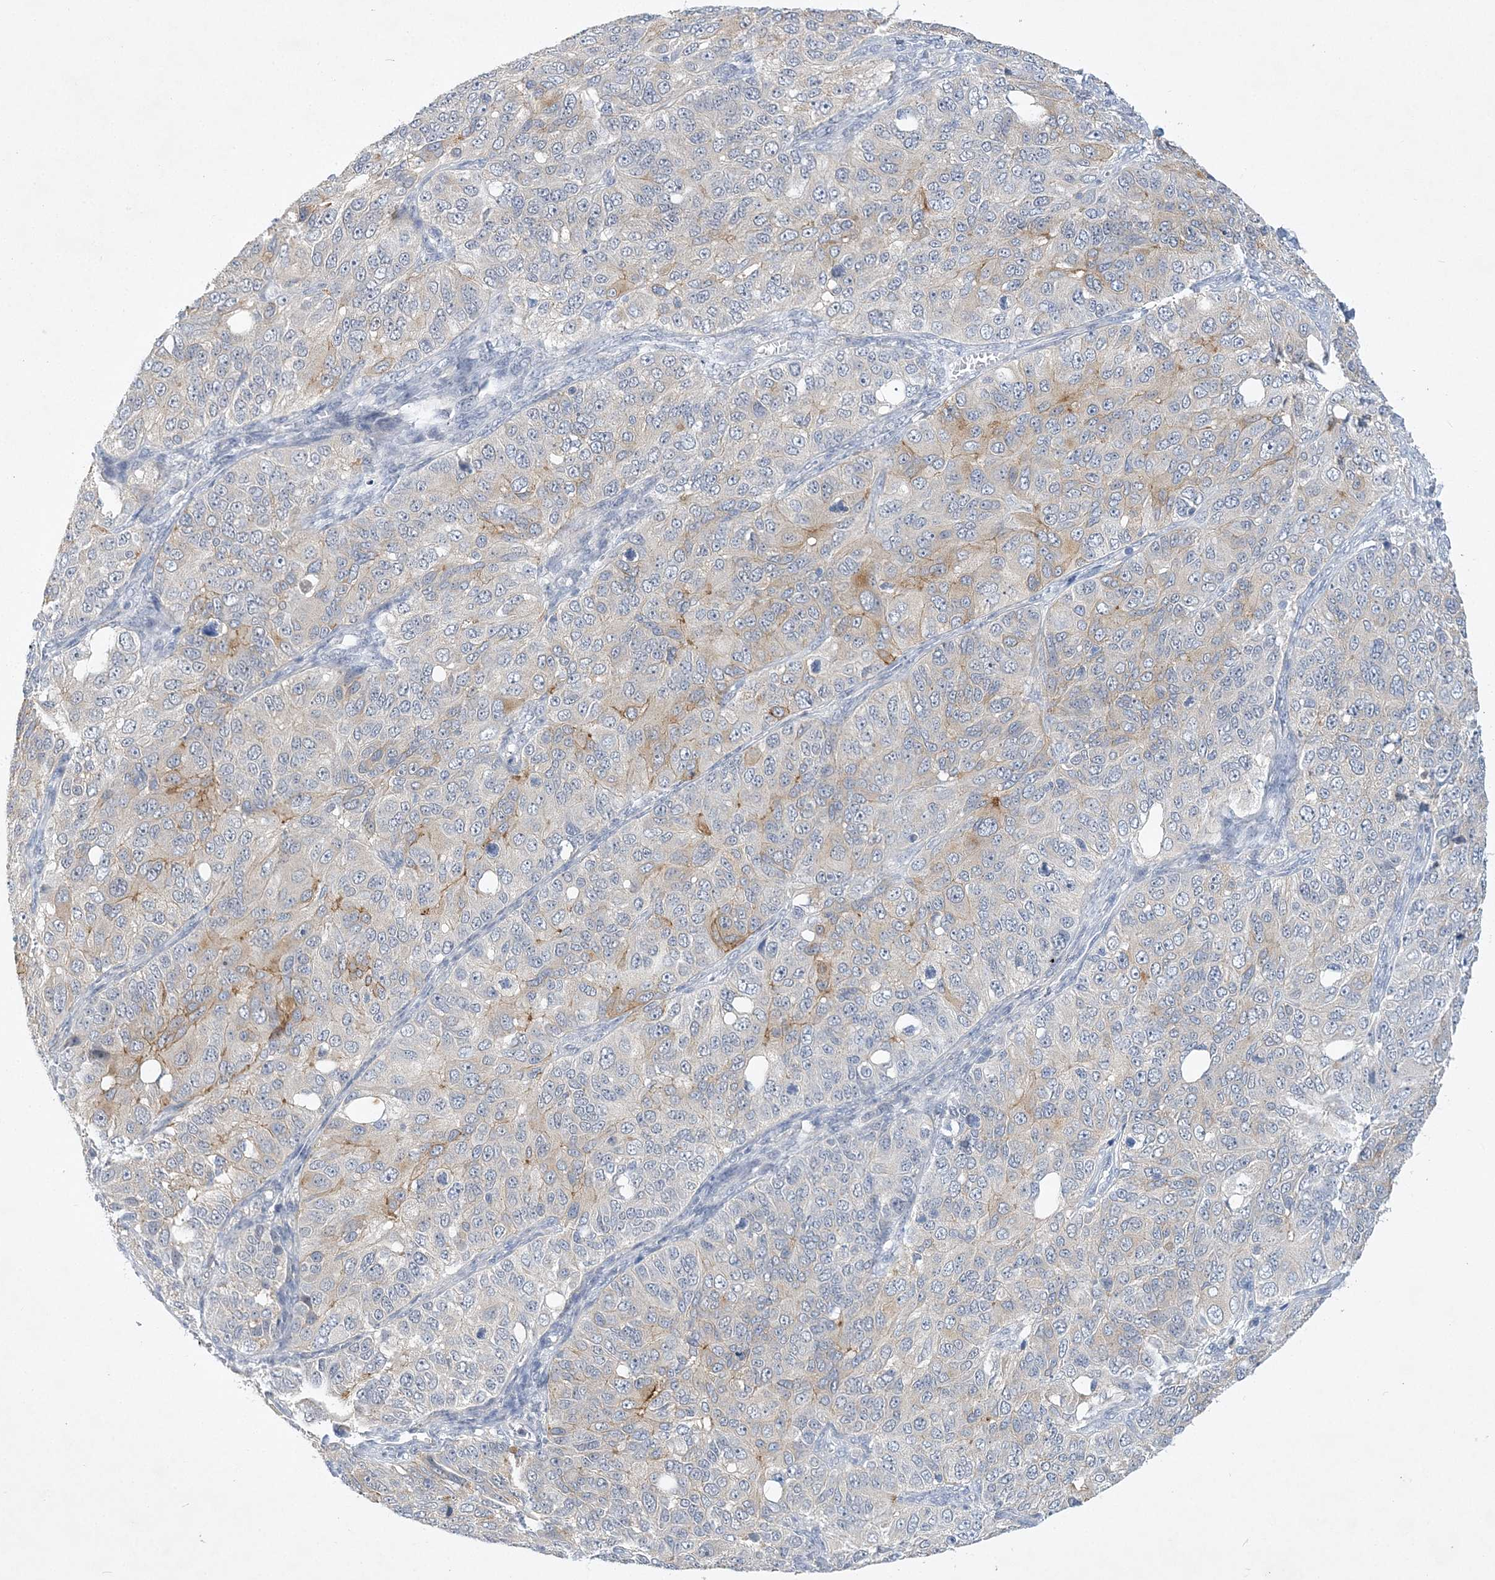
{"staining": {"intensity": "moderate", "quantity": "<25%", "location": "cytoplasmic/membranous"}, "tissue": "ovarian cancer", "cell_type": "Tumor cells", "image_type": "cancer", "snomed": [{"axis": "morphology", "description": "Carcinoma, endometroid"}, {"axis": "topography", "description": "Ovary"}], "caption": "There is low levels of moderate cytoplasmic/membranous staining in tumor cells of endometroid carcinoma (ovarian), as demonstrated by immunohistochemical staining (brown color).", "gene": "ANKRD35", "patient": {"sex": "female", "age": 51}}